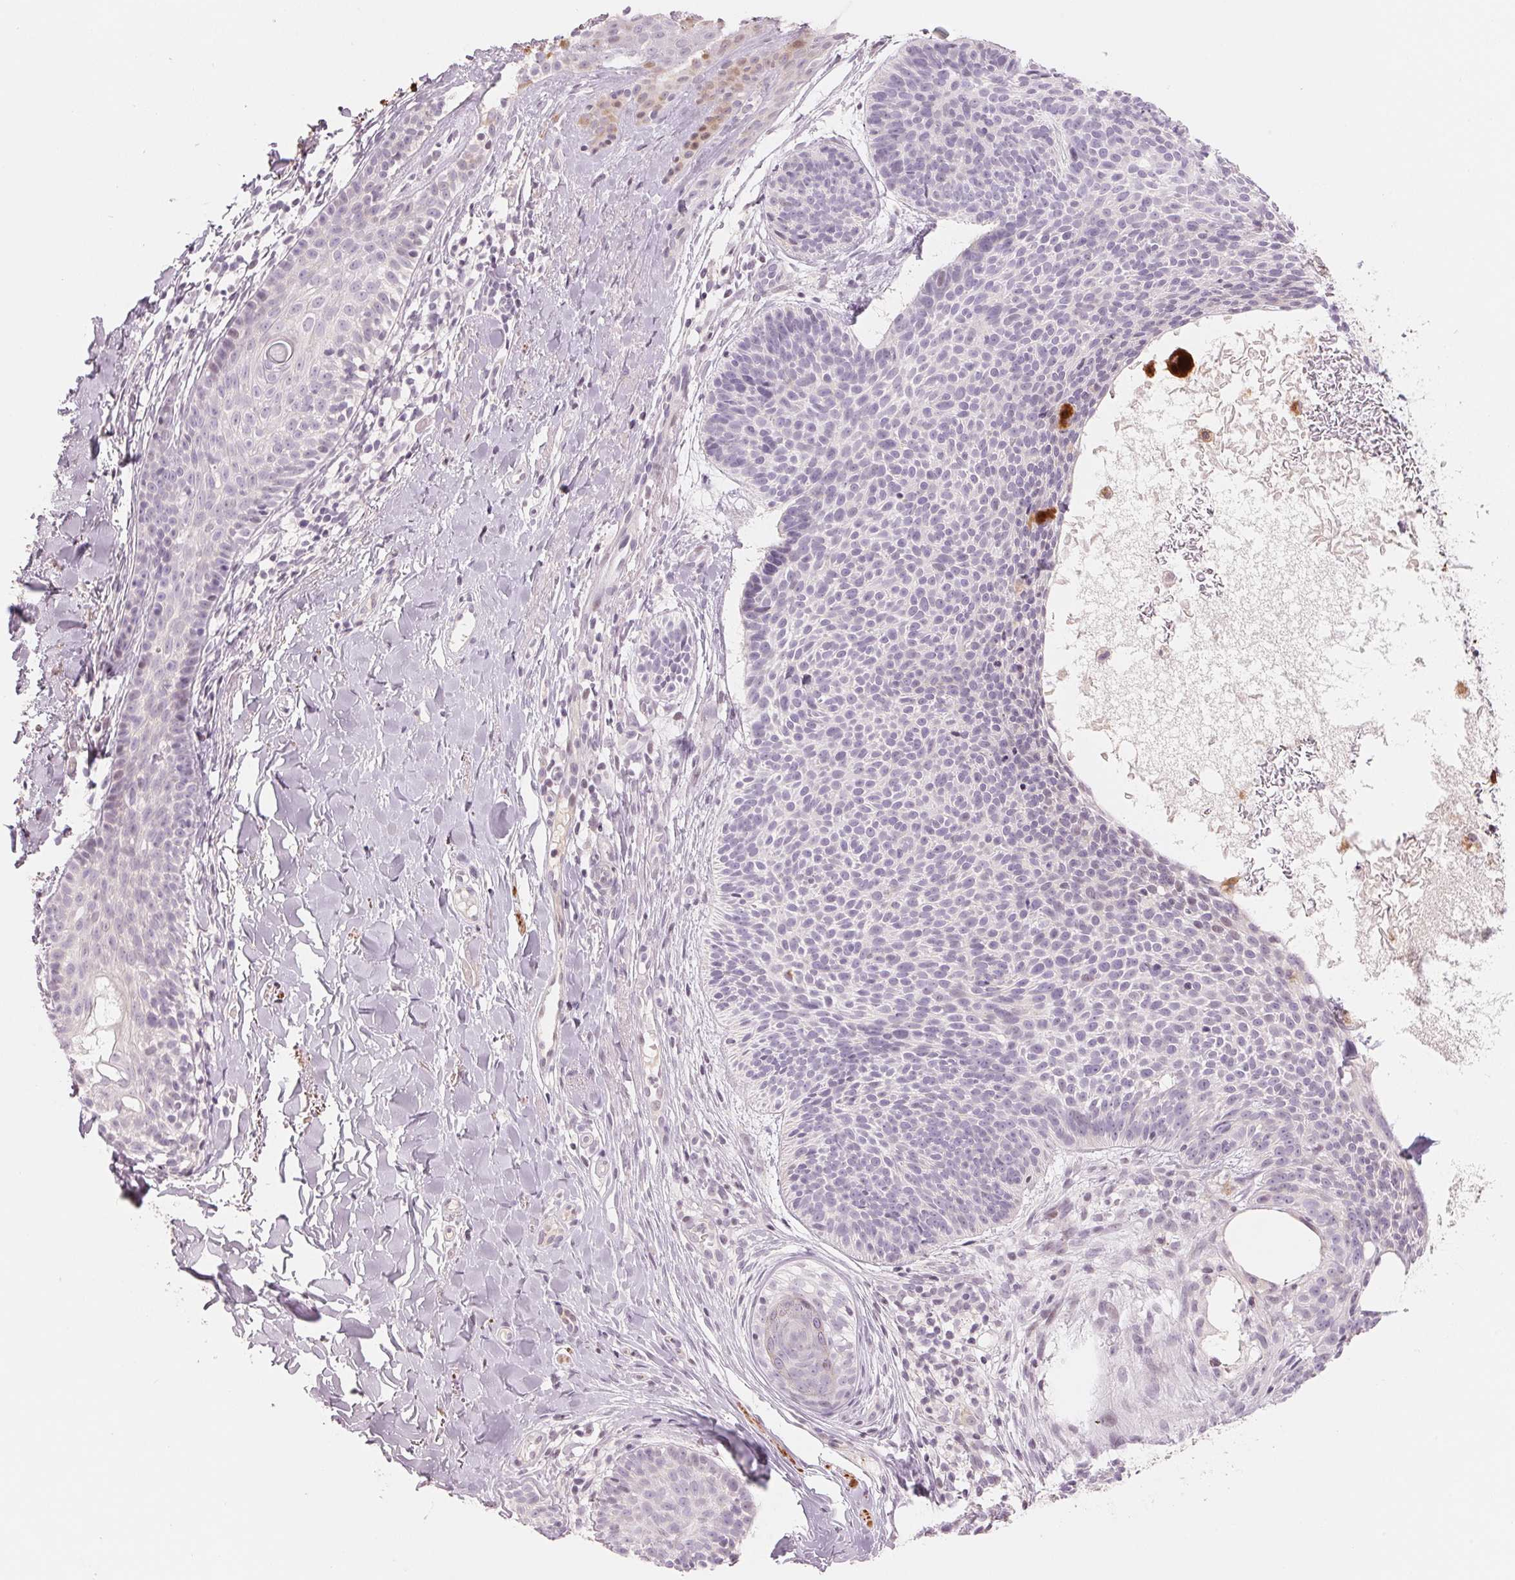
{"staining": {"intensity": "negative", "quantity": "none", "location": "none"}, "tissue": "skin cancer", "cell_type": "Tumor cells", "image_type": "cancer", "snomed": [{"axis": "morphology", "description": "Basal cell carcinoma"}, {"axis": "topography", "description": "Skin"}], "caption": "DAB (3,3'-diaminobenzidine) immunohistochemical staining of human skin cancer exhibits no significant staining in tumor cells.", "gene": "SLC17A4", "patient": {"sex": "male", "age": 82}}